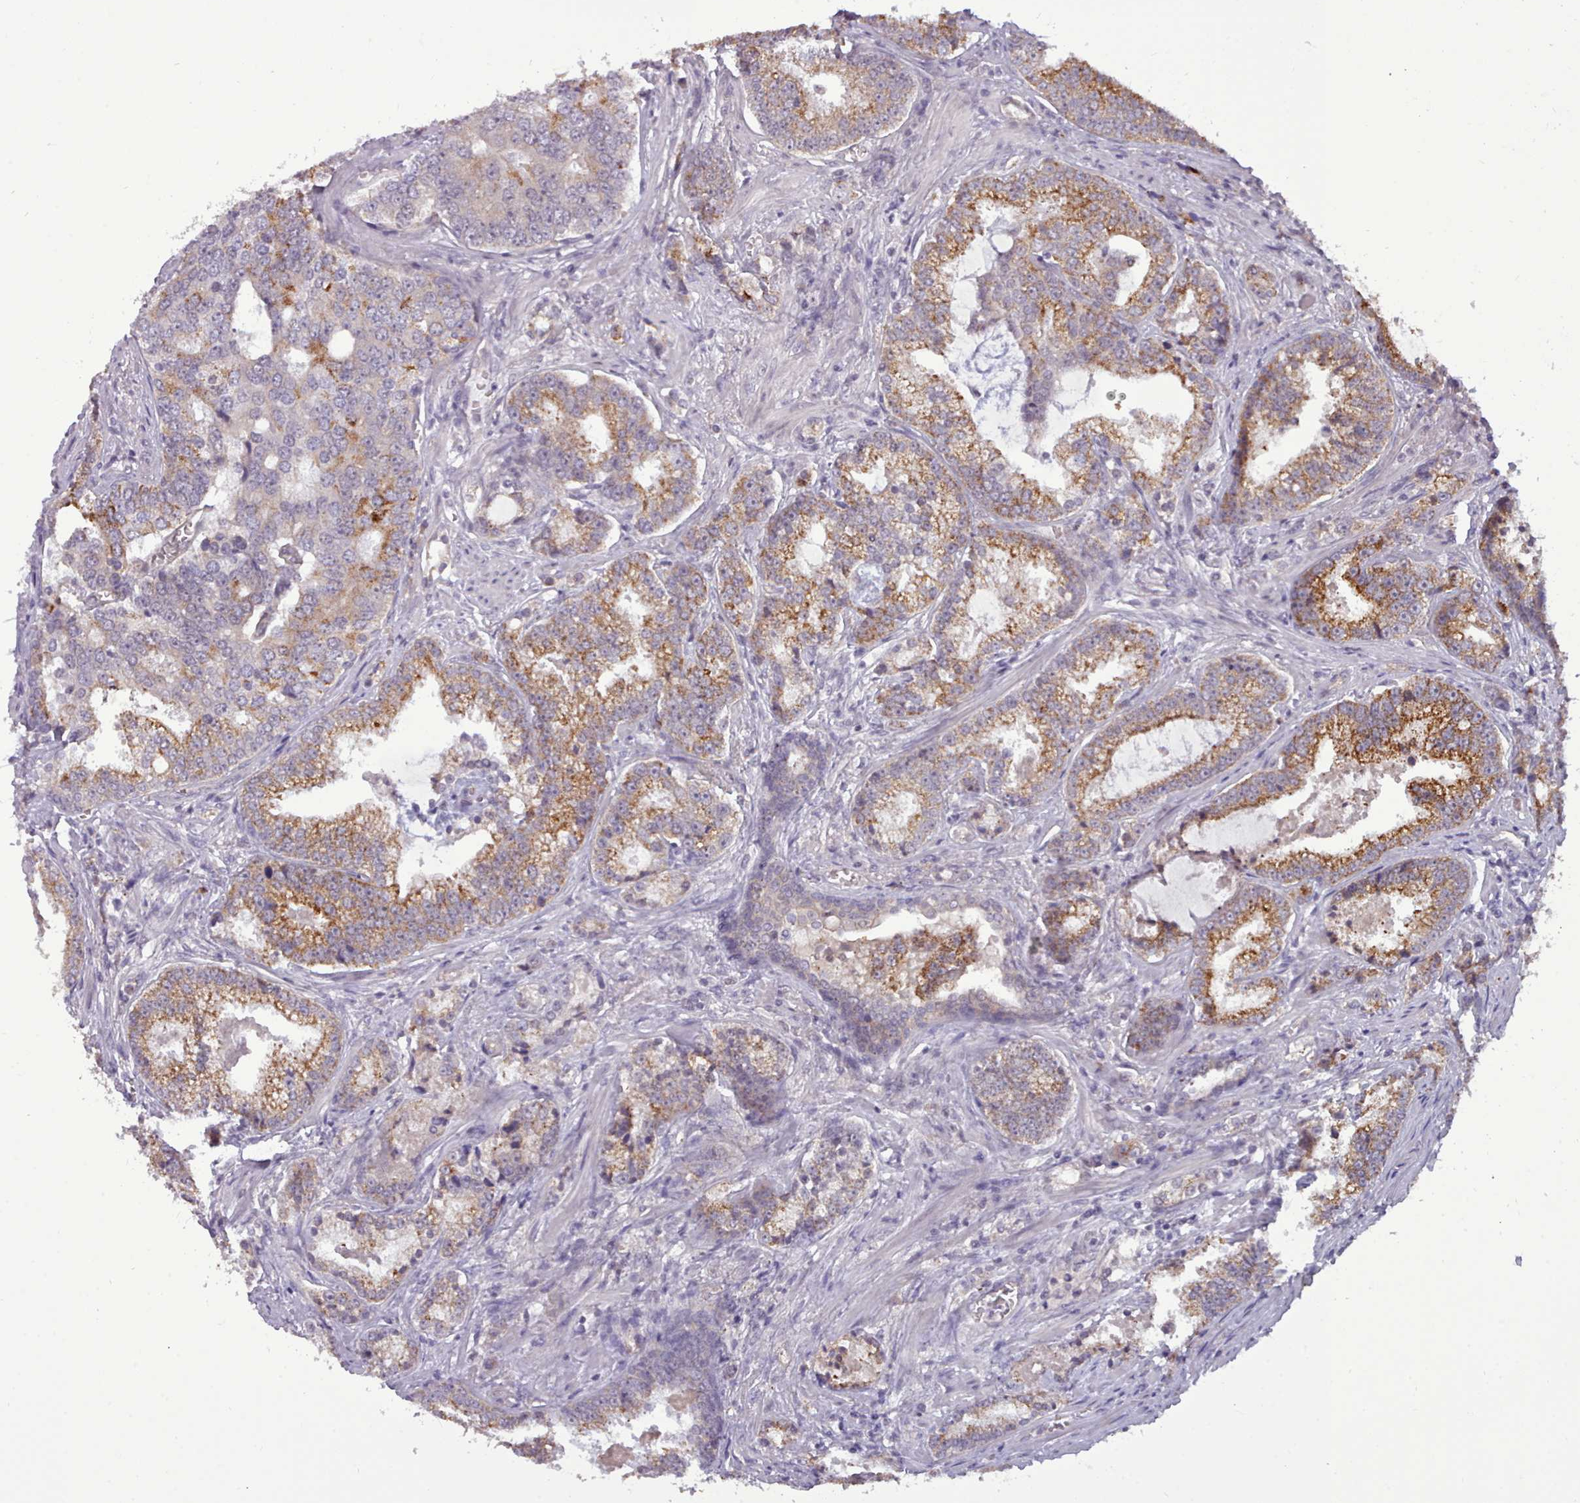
{"staining": {"intensity": "moderate", "quantity": "25%-75%", "location": "cytoplasmic/membranous"}, "tissue": "prostate cancer", "cell_type": "Tumor cells", "image_type": "cancer", "snomed": [{"axis": "morphology", "description": "Adenocarcinoma, High grade"}, {"axis": "topography", "description": "Prostate"}], "caption": "This histopathology image demonstrates prostate high-grade adenocarcinoma stained with IHC to label a protein in brown. The cytoplasmic/membranous of tumor cells show moderate positivity for the protein. Nuclei are counter-stained blue.", "gene": "KCTD16", "patient": {"sex": "male", "age": 67}}